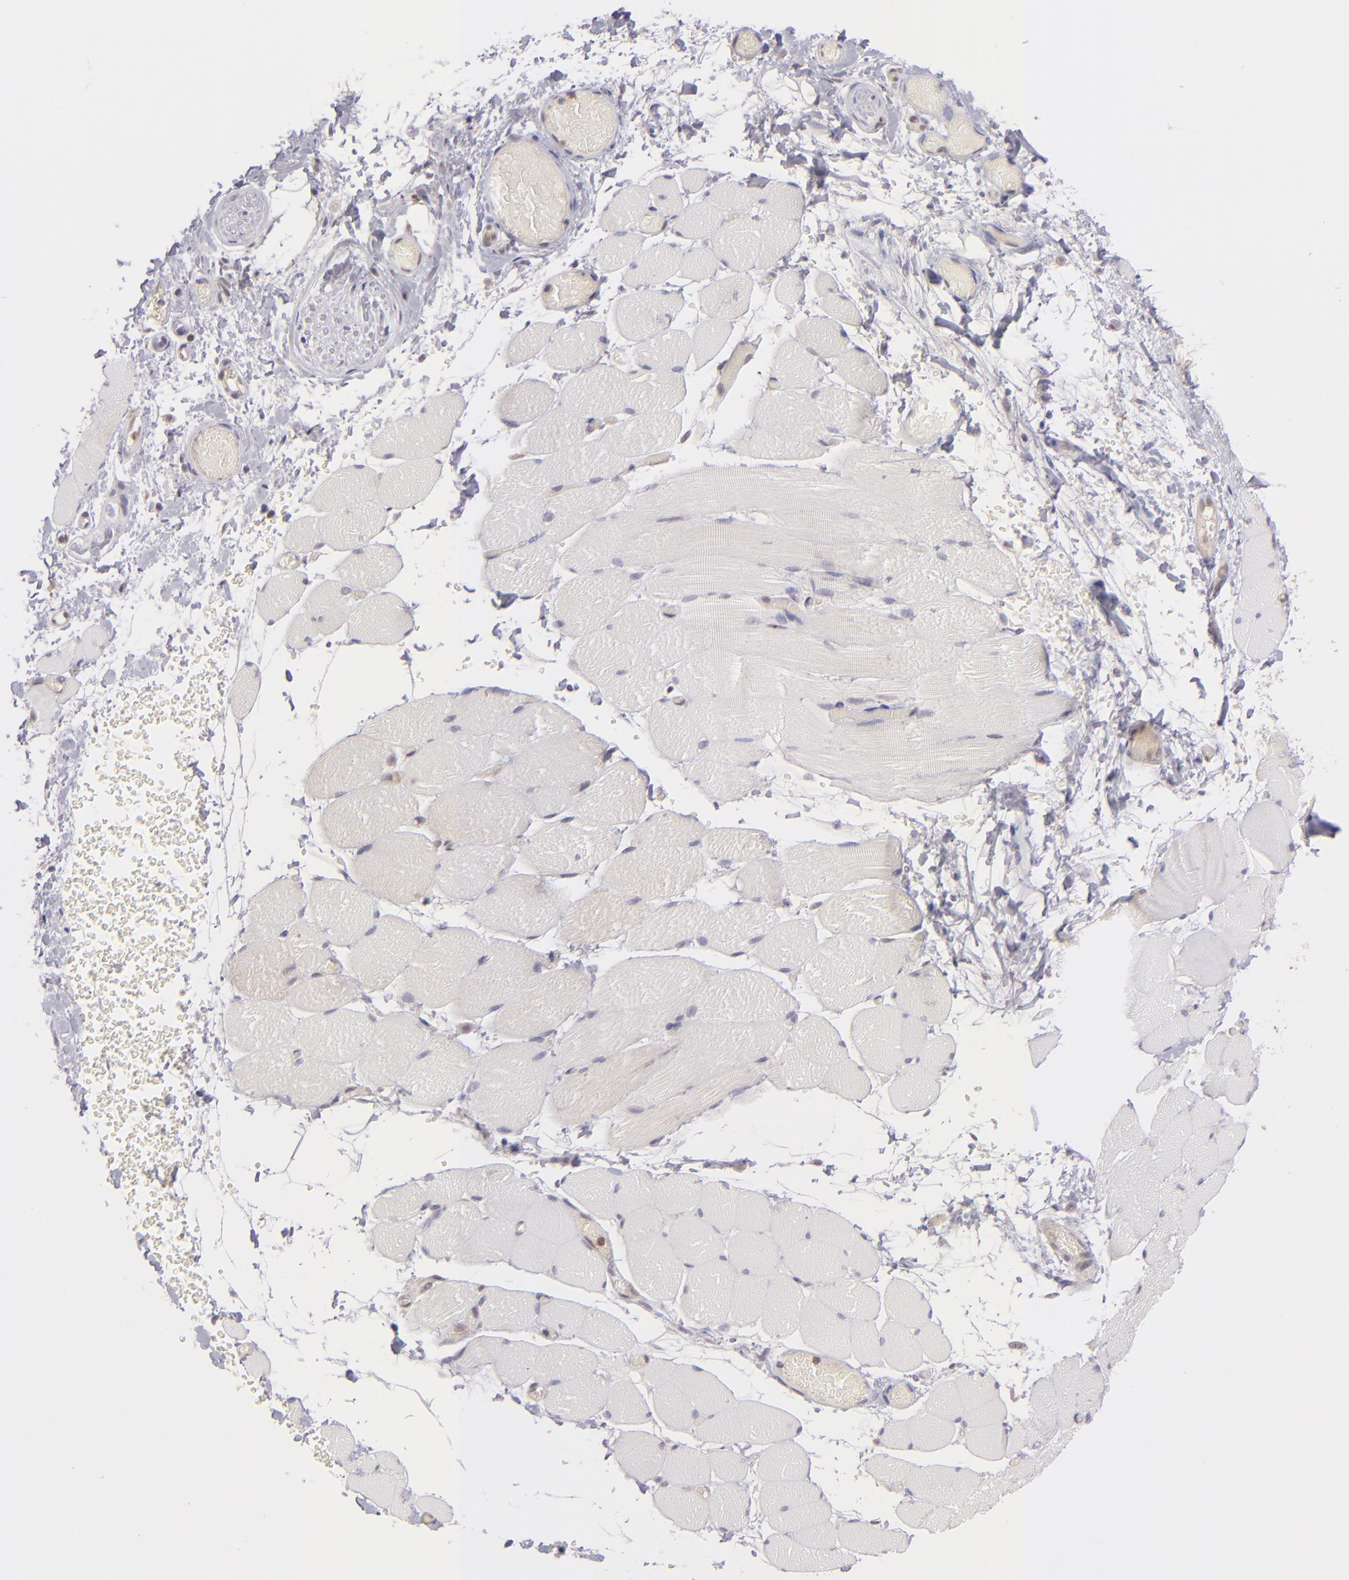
{"staining": {"intensity": "negative", "quantity": "none", "location": "none"}, "tissue": "skeletal muscle", "cell_type": "Myocytes", "image_type": "normal", "snomed": [{"axis": "morphology", "description": "Normal tissue, NOS"}, {"axis": "topography", "description": "Skeletal muscle"}, {"axis": "topography", "description": "Soft tissue"}], "caption": "This histopathology image is of benign skeletal muscle stained with immunohistochemistry to label a protein in brown with the nuclei are counter-stained blue. There is no expression in myocytes.", "gene": "PTPN13", "patient": {"sex": "female", "age": 58}}